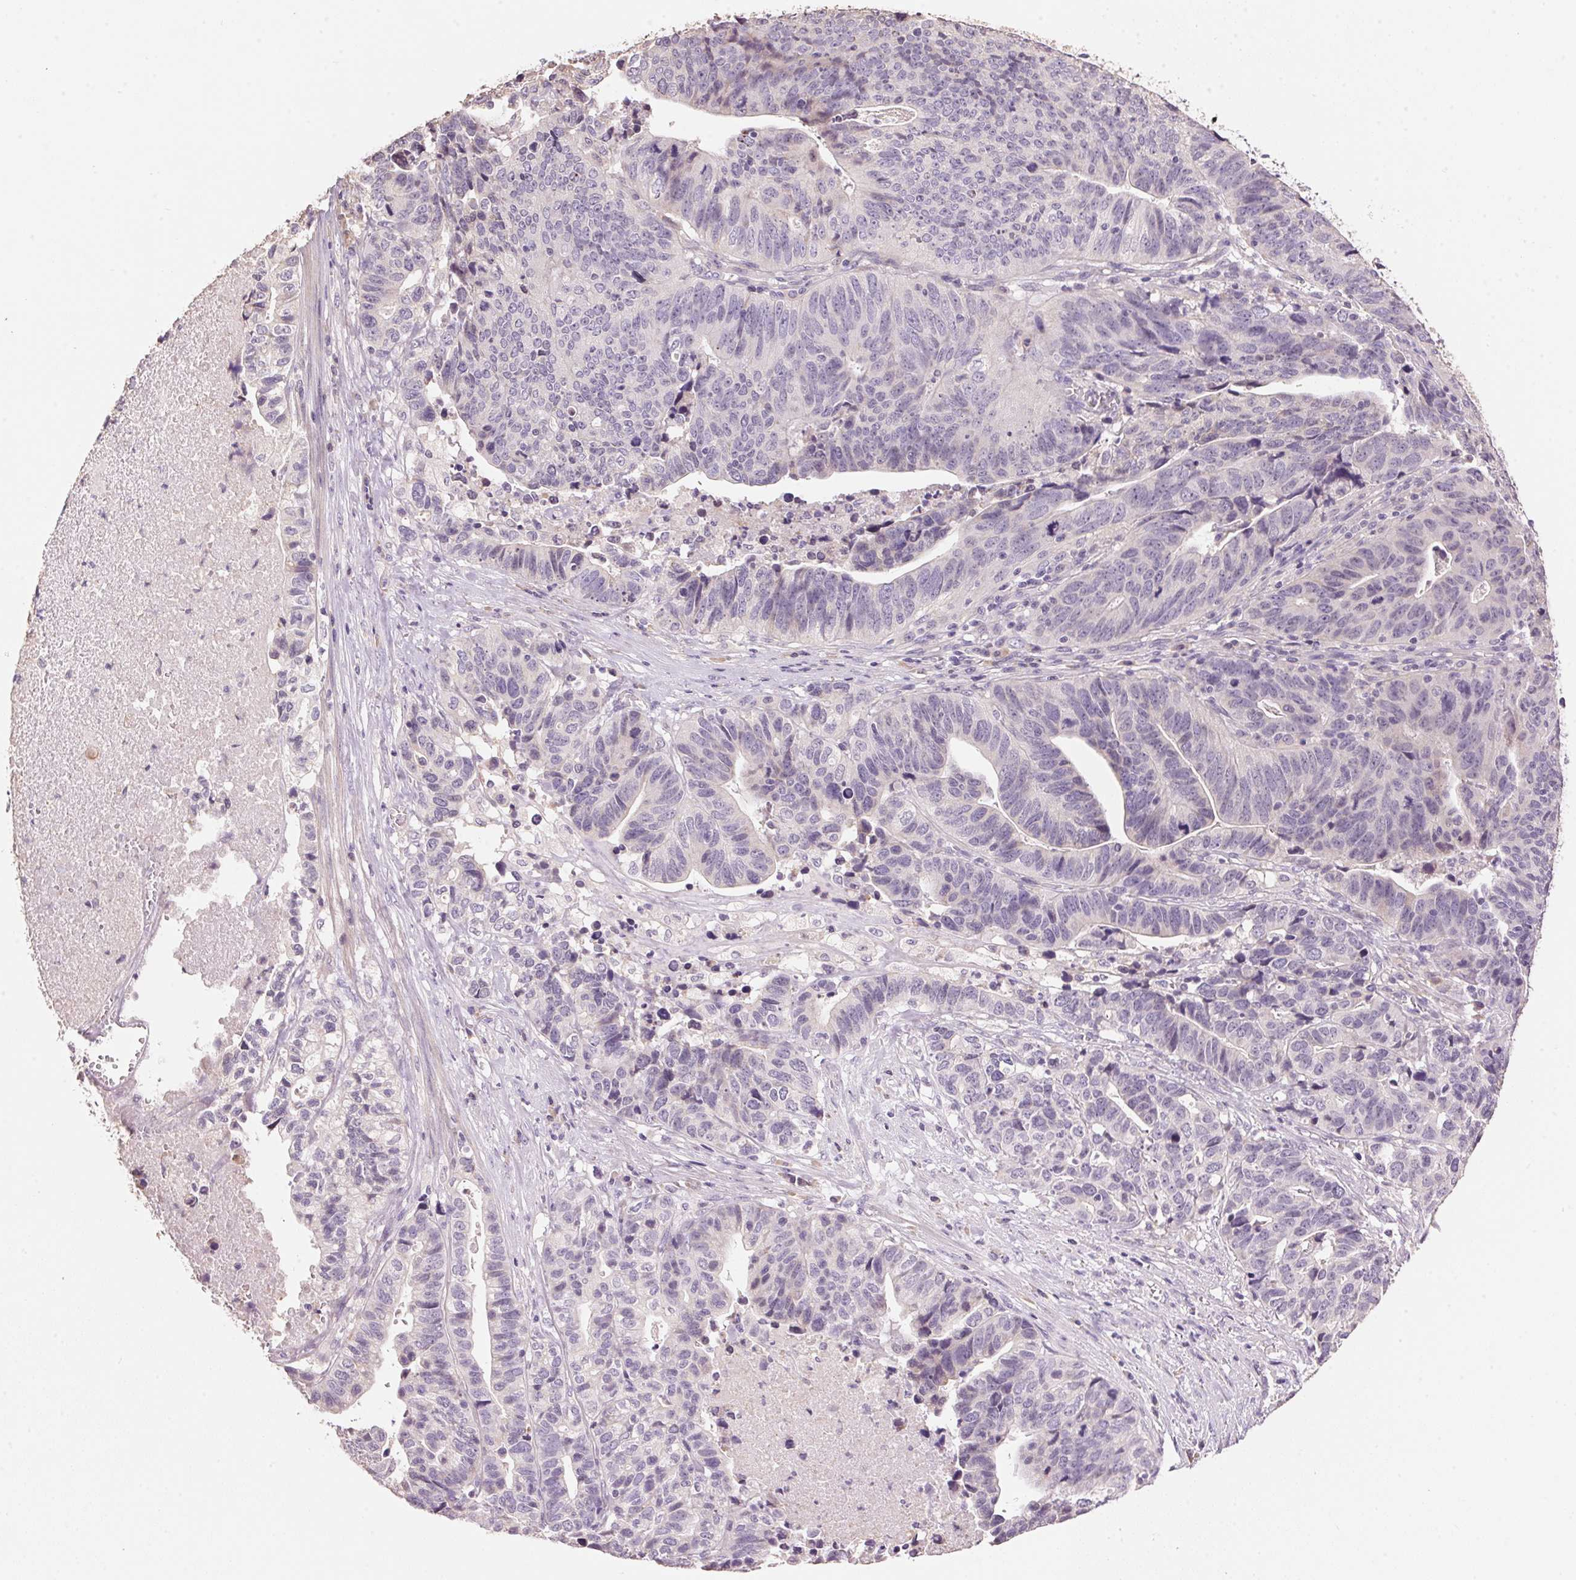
{"staining": {"intensity": "negative", "quantity": "none", "location": "none"}, "tissue": "stomach cancer", "cell_type": "Tumor cells", "image_type": "cancer", "snomed": [{"axis": "morphology", "description": "Adenocarcinoma, NOS"}, {"axis": "topography", "description": "Stomach, upper"}], "caption": "Tumor cells are negative for brown protein staining in stomach adenocarcinoma.", "gene": "LYZL6", "patient": {"sex": "female", "age": 67}}